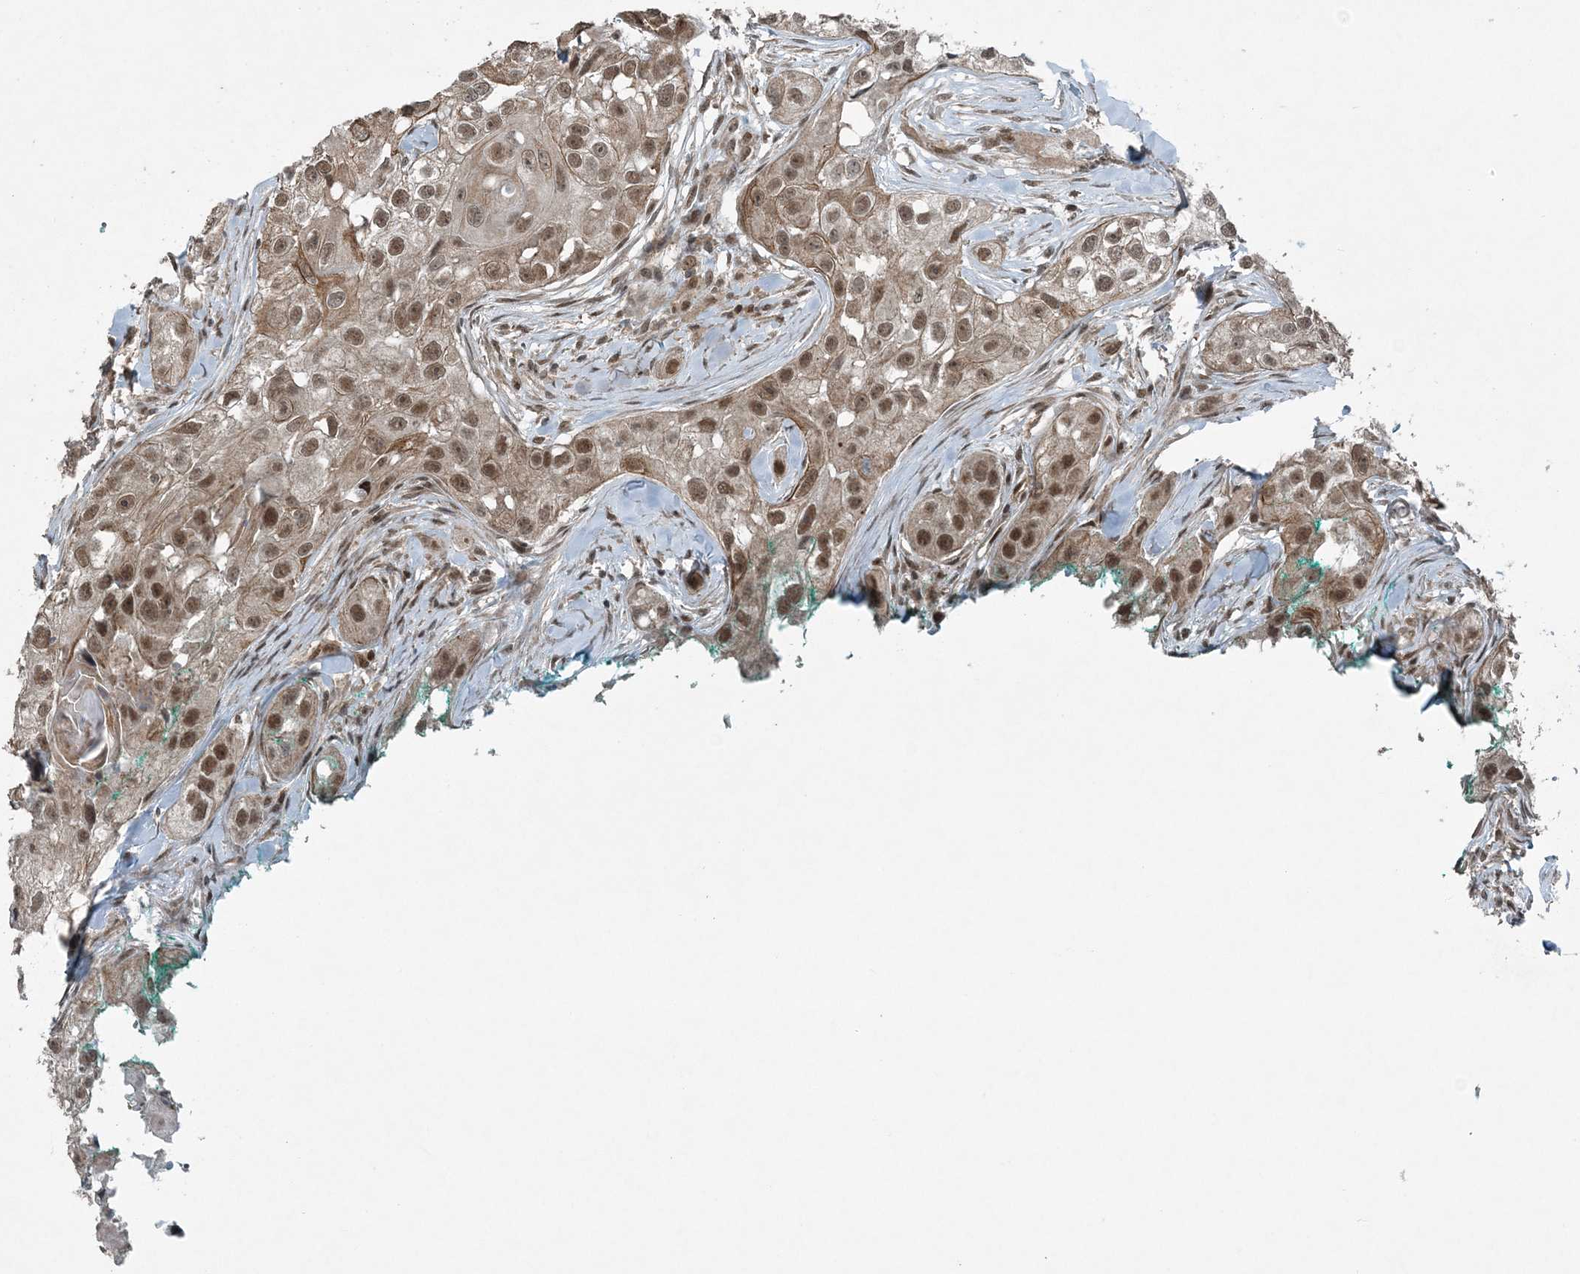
{"staining": {"intensity": "moderate", "quantity": ">75%", "location": "nuclear"}, "tissue": "head and neck cancer", "cell_type": "Tumor cells", "image_type": "cancer", "snomed": [{"axis": "morphology", "description": "Normal tissue, NOS"}, {"axis": "morphology", "description": "Squamous cell carcinoma, NOS"}, {"axis": "topography", "description": "Skeletal muscle"}, {"axis": "topography", "description": "Head-Neck"}], "caption": "Immunohistochemistry (IHC) (DAB (3,3'-diaminobenzidine)) staining of human head and neck squamous cell carcinoma reveals moderate nuclear protein staining in about >75% of tumor cells.", "gene": "COPS7B", "patient": {"sex": "male", "age": 51}}